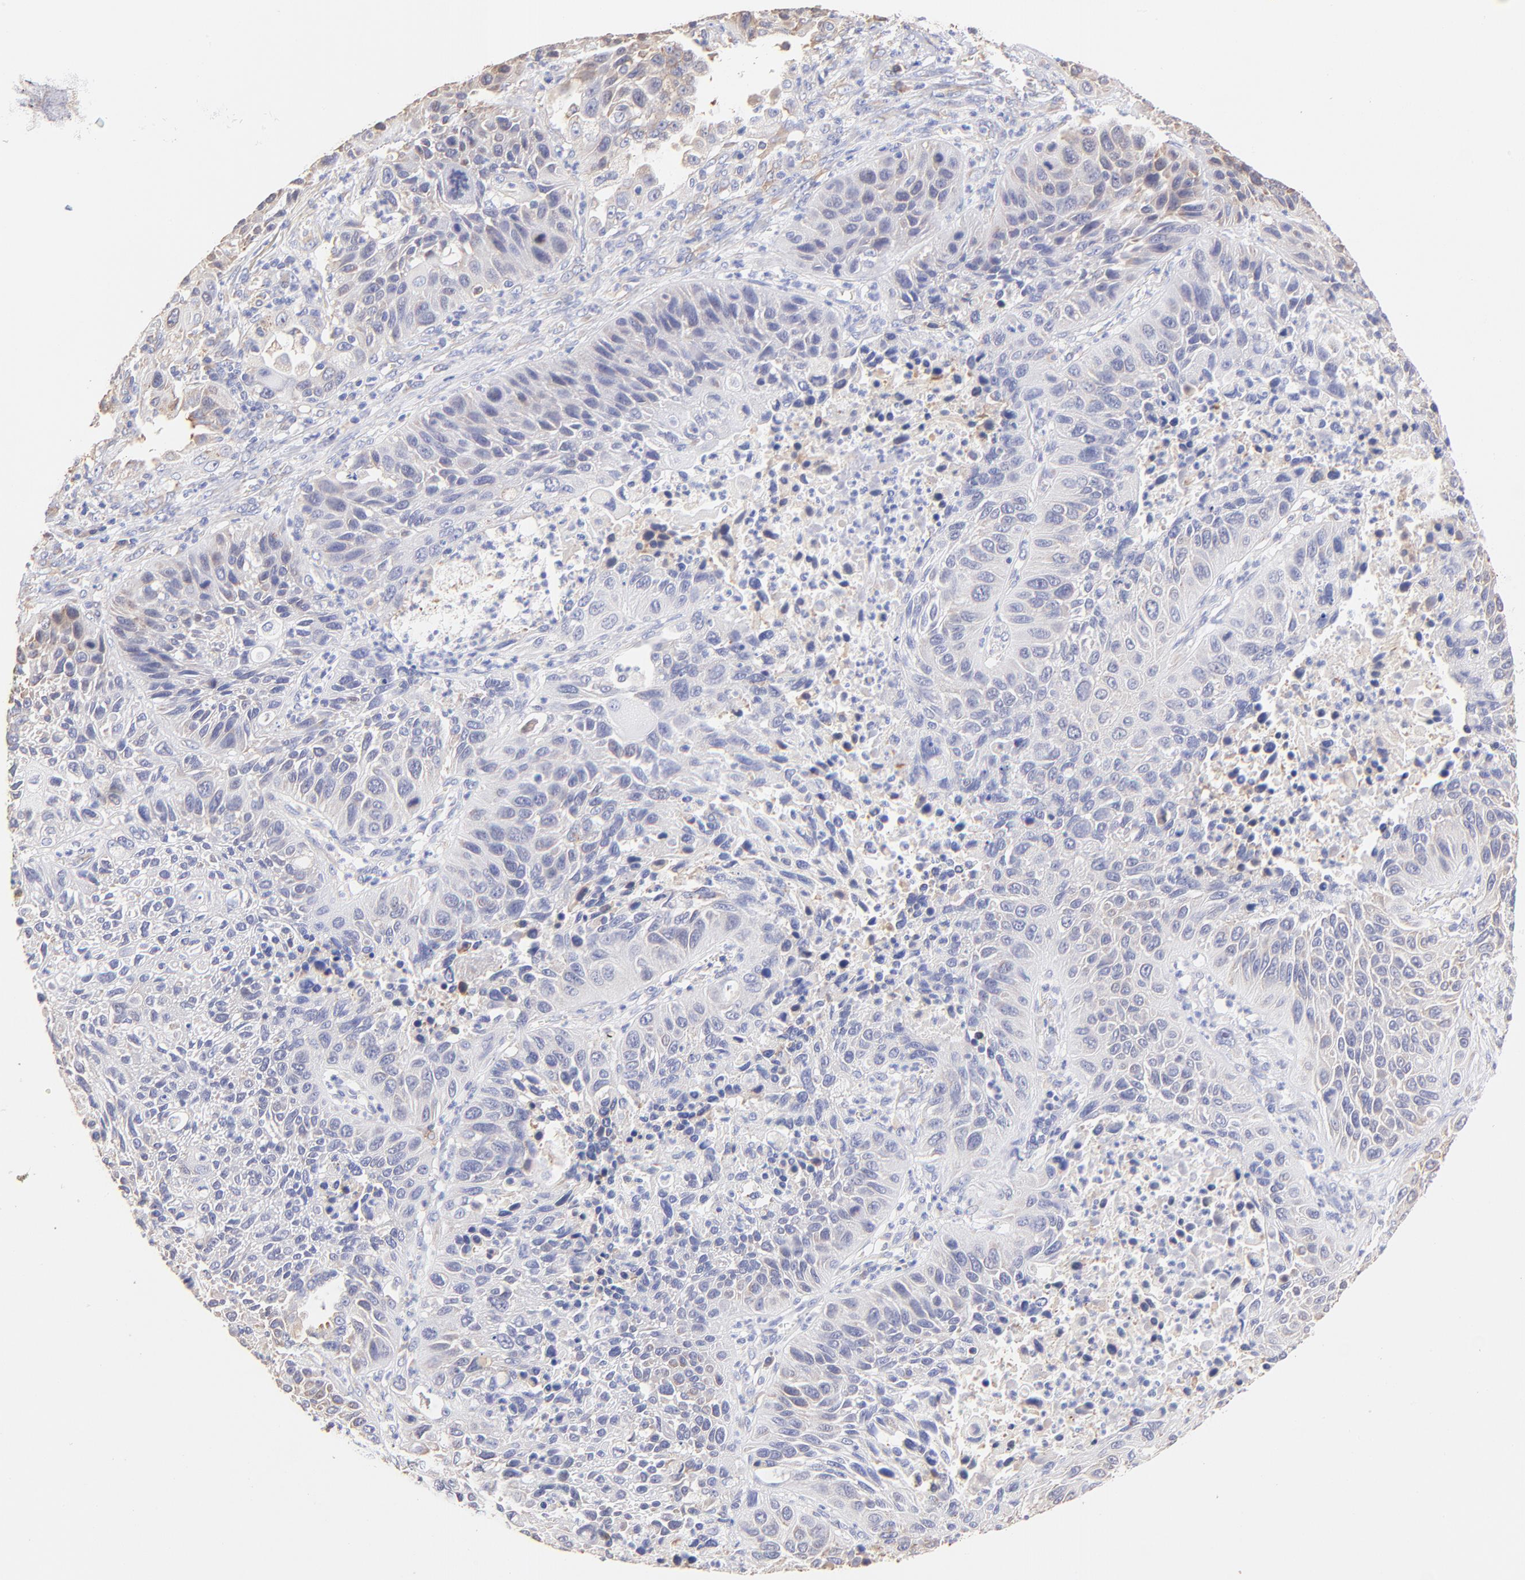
{"staining": {"intensity": "weak", "quantity": "<25%", "location": "cytoplasmic/membranous"}, "tissue": "lung cancer", "cell_type": "Tumor cells", "image_type": "cancer", "snomed": [{"axis": "morphology", "description": "Squamous cell carcinoma, NOS"}, {"axis": "topography", "description": "Lung"}], "caption": "Immunohistochemistry (IHC) micrograph of lung cancer stained for a protein (brown), which displays no expression in tumor cells. (DAB immunohistochemistry with hematoxylin counter stain).", "gene": "RPL30", "patient": {"sex": "female", "age": 76}}